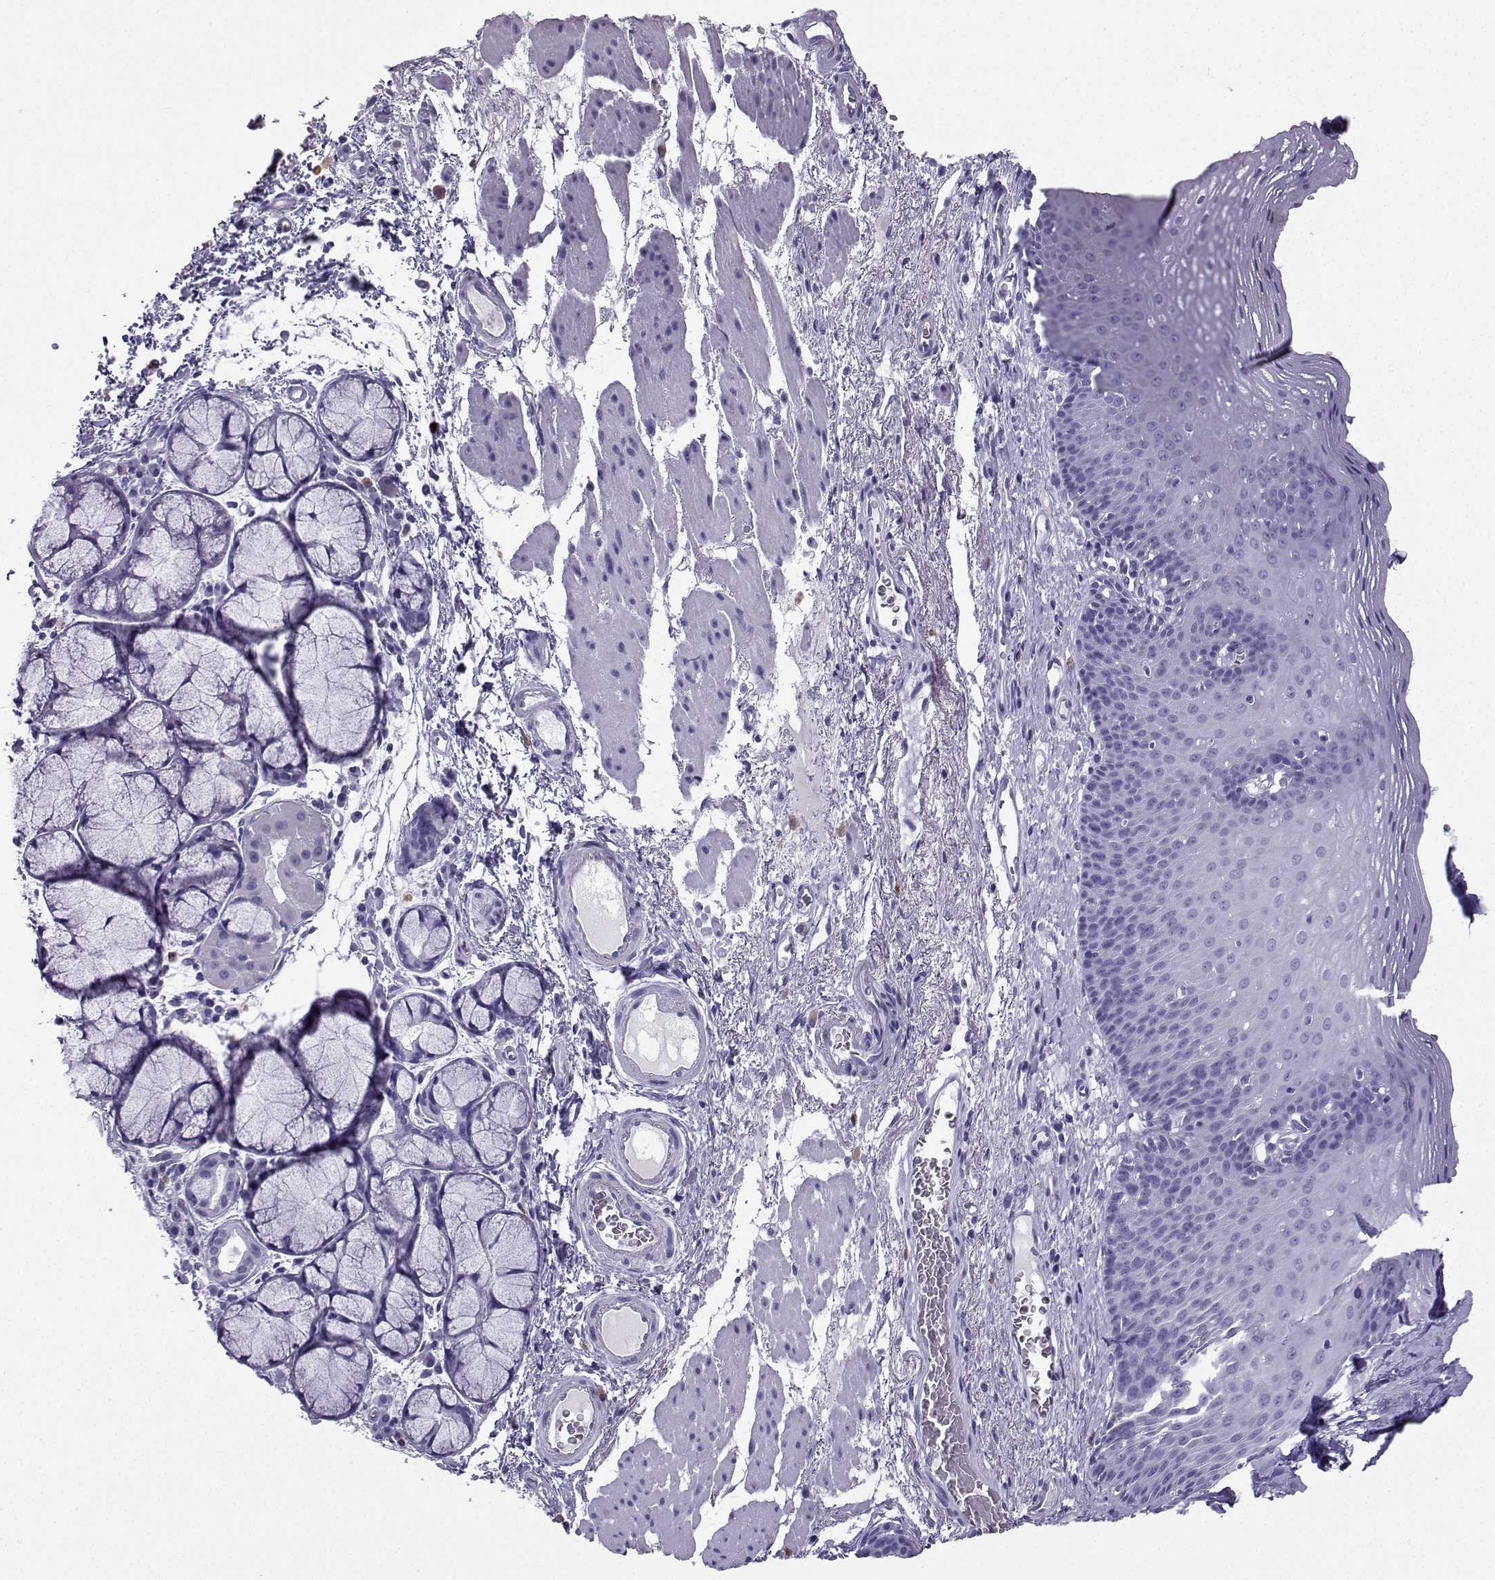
{"staining": {"intensity": "negative", "quantity": "none", "location": "none"}, "tissue": "esophagus", "cell_type": "Squamous epithelial cells", "image_type": "normal", "snomed": [{"axis": "morphology", "description": "Normal tissue, NOS"}, {"axis": "topography", "description": "Esophagus"}], "caption": "There is no significant positivity in squamous epithelial cells of esophagus. (DAB IHC, high magnification).", "gene": "SLC18A2", "patient": {"sex": "male", "age": 76}}